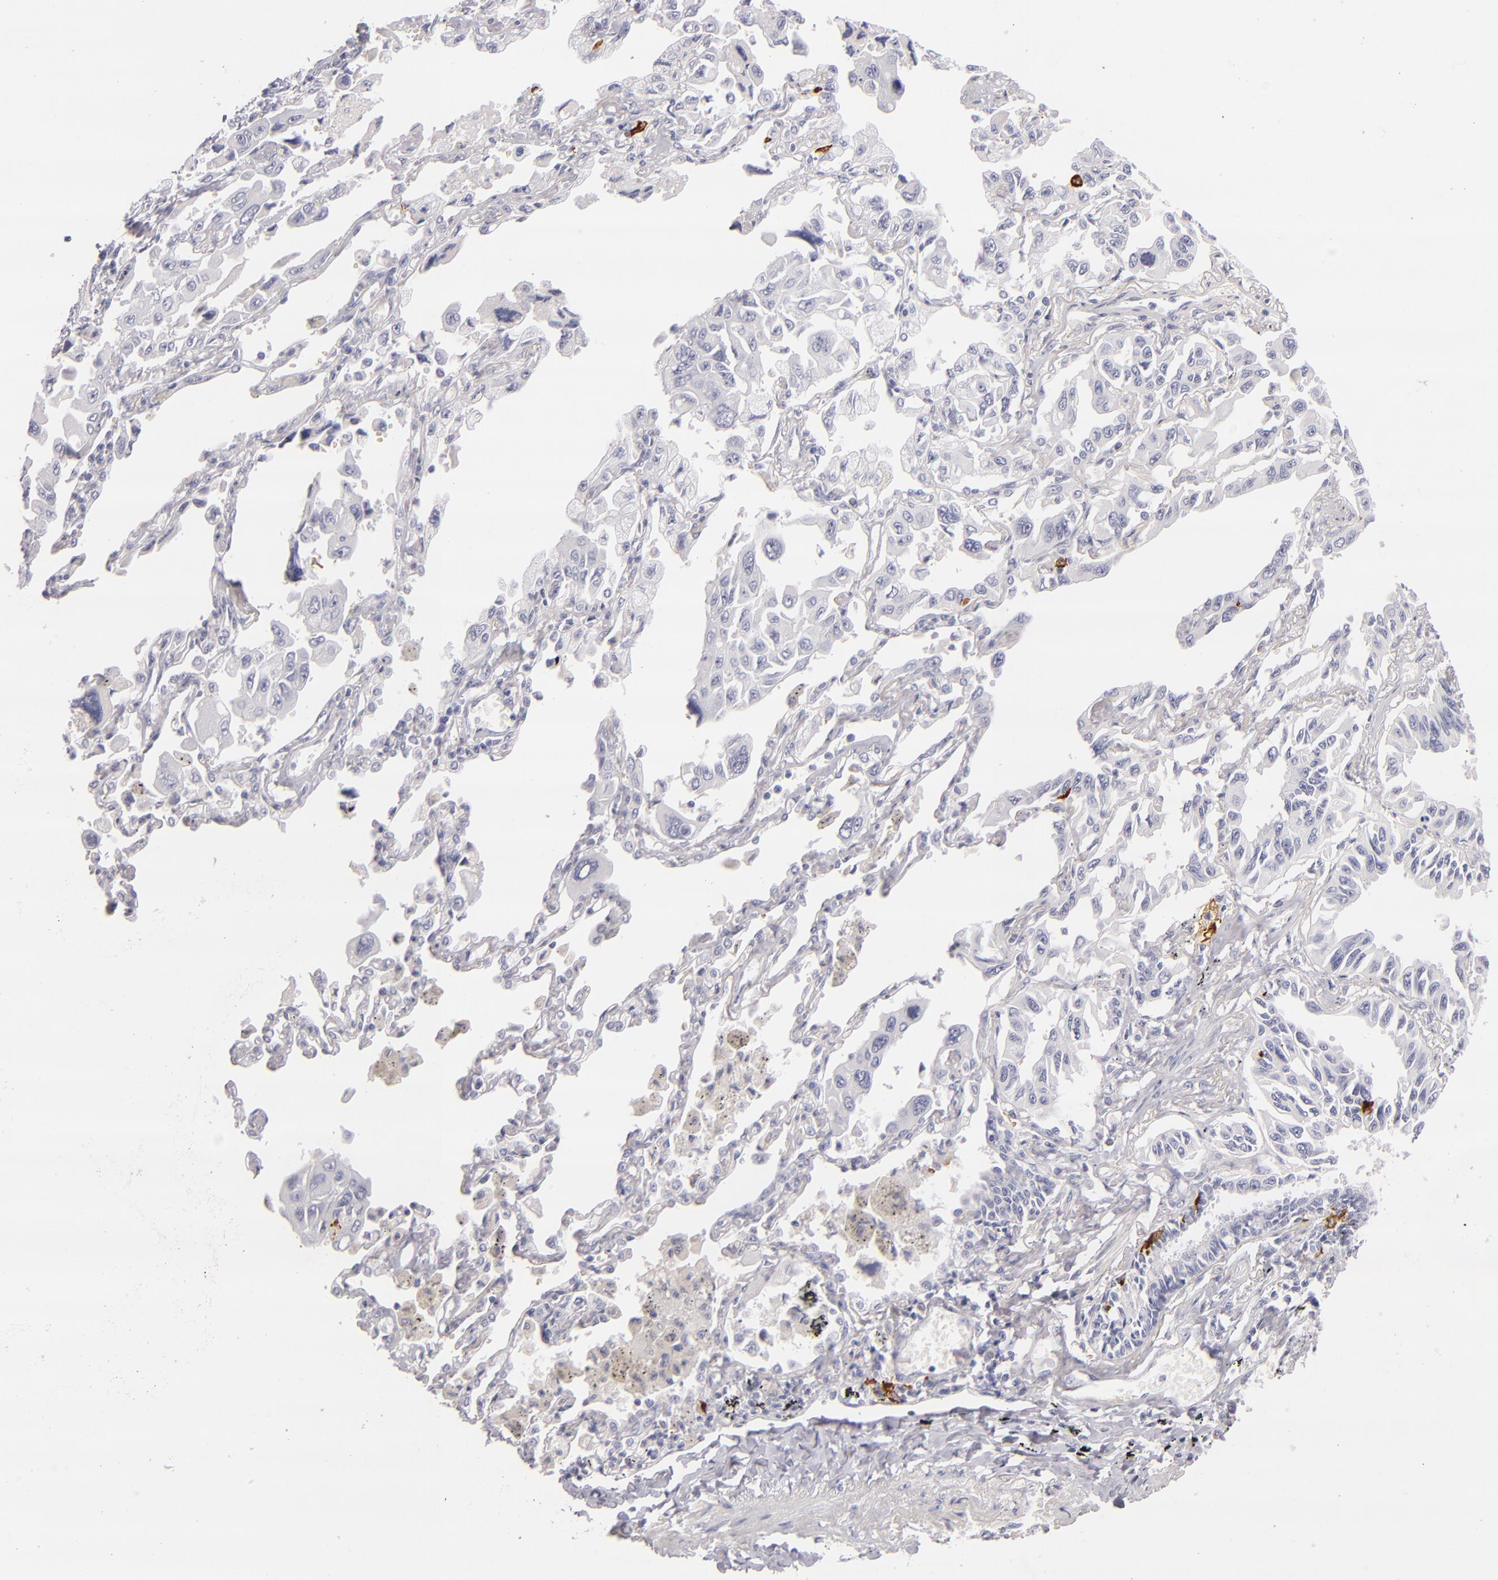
{"staining": {"intensity": "negative", "quantity": "none", "location": "none"}, "tissue": "lung cancer", "cell_type": "Tumor cells", "image_type": "cancer", "snomed": [{"axis": "morphology", "description": "Adenocarcinoma, NOS"}, {"axis": "topography", "description": "Lung"}], "caption": "High magnification brightfield microscopy of lung adenocarcinoma stained with DAB (brown) and counterstained with hematoxylin (blue): tumor cells show no significant staining.", "gene": "CD207", "patient": {"sex": "male", "age": 64}}